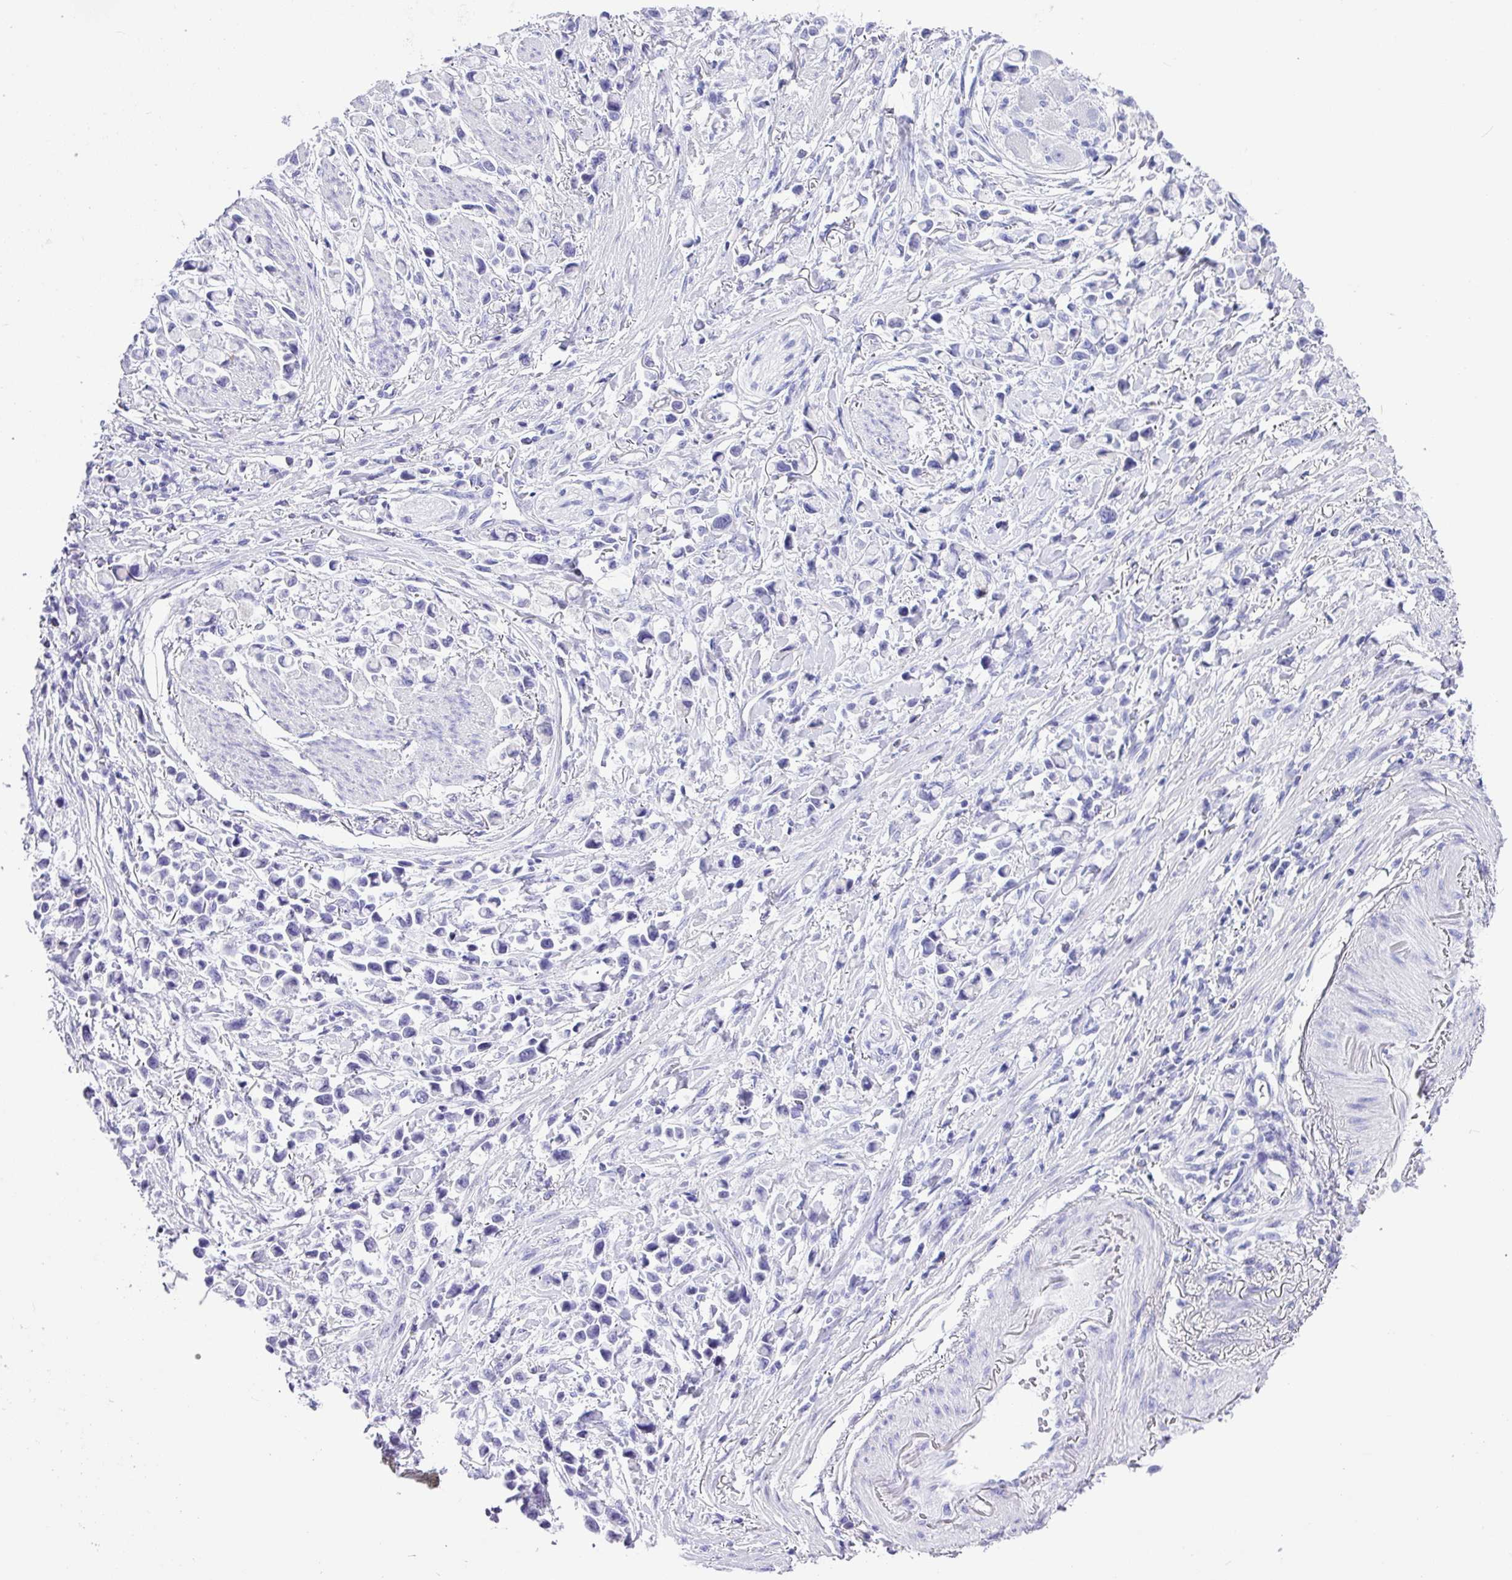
{"staining": {"intensity": "negative", "quantity": "none", "location": "none"}, "tissue": "stomach cancer", "cell_type": "Tumor cells", "image_type": "cancer", "snomed": [{"axis": "morphology", "description": "Adenocarcinoma, NOS"}, {"axis": "topography", "description": "Stomach"}], "caption": "Immunohistochemistry micrograph of human stomach adenocarcinoma stained for a protein (brown), which displays no positivity in tumor cells. (DAB (3,3'-diaminobenzidine) immunohistochemistry with hematoxylin counter stain).", "gene": "ZG16", "patient": {"sex": "female", "age": 81}}